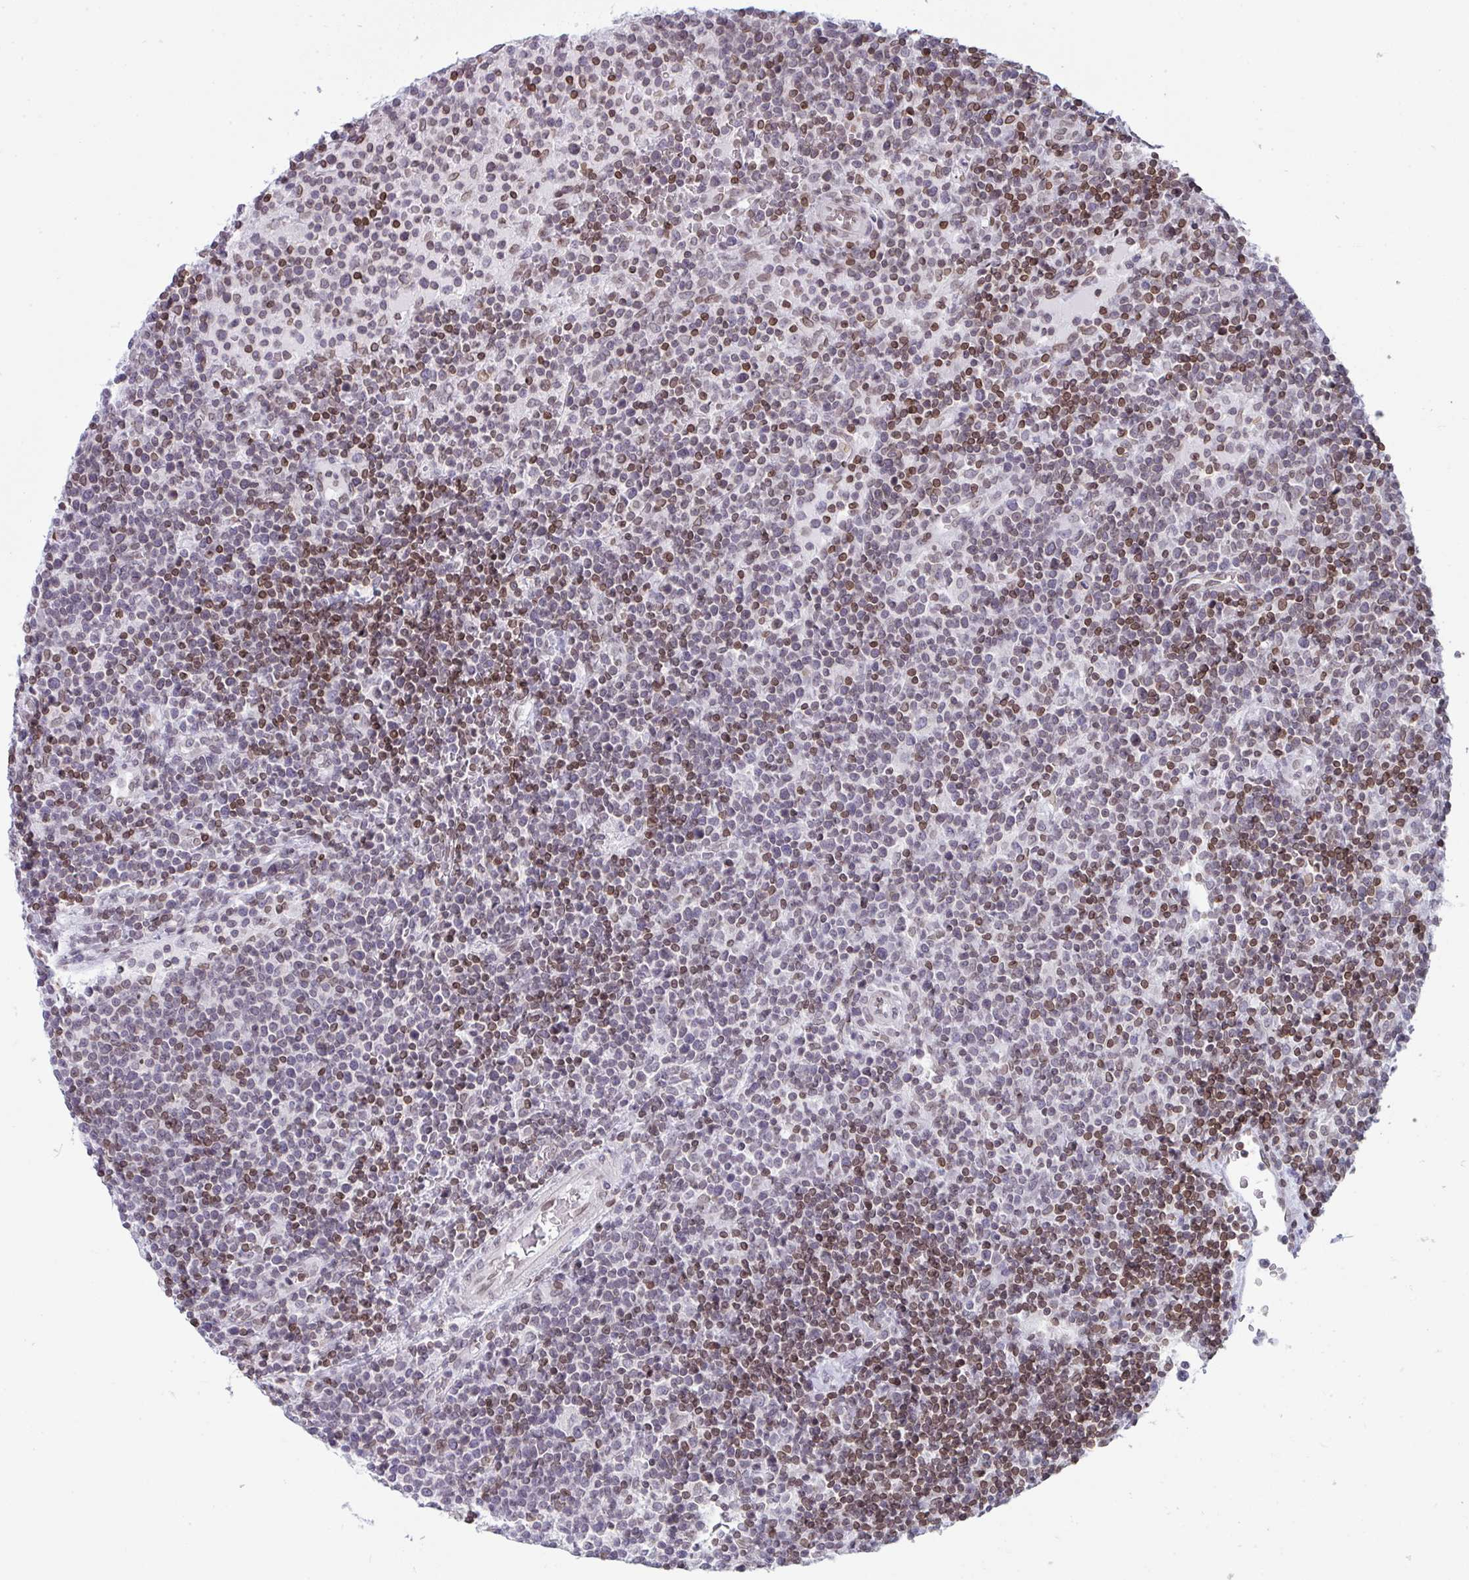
{"staining": {"intensity": "moderate", "quantity": "25%-75%", "location": "nuclear"}, "tissue": "lymphoma", "cell_type": "Tumor cells", "image_type": "cancer", "snomed": [{"axis": "morphology", "description": "Malignant lymphoma, non-Hodgkin's type, High grade"}, {"axis": "topography", "description": "Lymph node"}], "caption": "High-grade malignant lymphoma, non-Hodgkin's type stained with a brown dye shows moderate nuclear positive expression in approximately 25%-75% of tumor cells.", "gene": "LMNB2", "patient": {"sex": "male", "age": 61}}